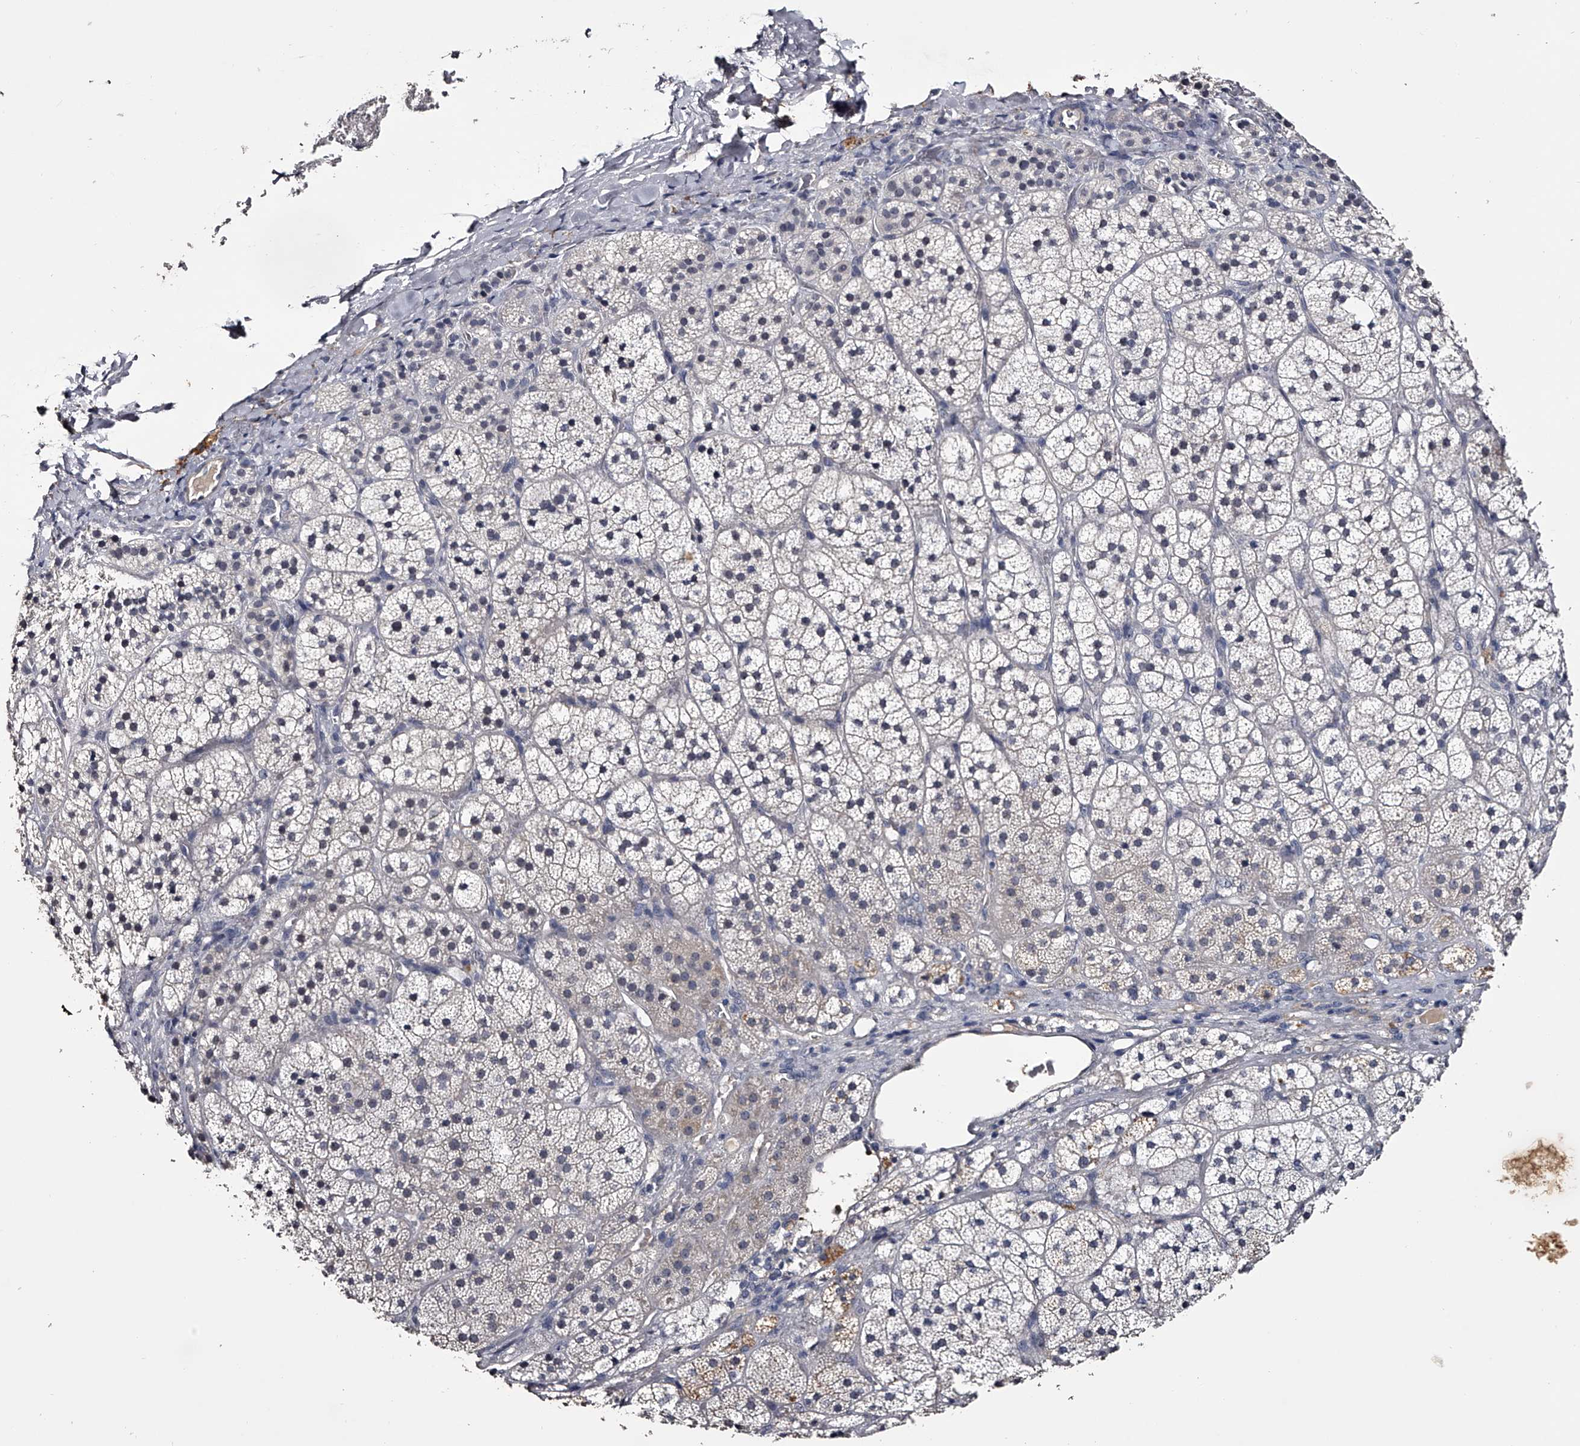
{"staining": {"intensity": "negative", "quantity": "none", "location": "none"}, "tissue": "adrenal gland", "cell_type": "Glandular cells", "image_type": "normal", "snomed": [{"axis": "morphology", "description": "Normal tissue, NOS"}, {"axis": "topography", "description": "Adrenal gland"}], "caption": "This is an immunohistochemistry (IHC) photomicrograph of unremarkable adrenal gland. There is no staining in glandular cells.", "gene": "MDN1", "patient": {"sex": "female", "age": 44}}